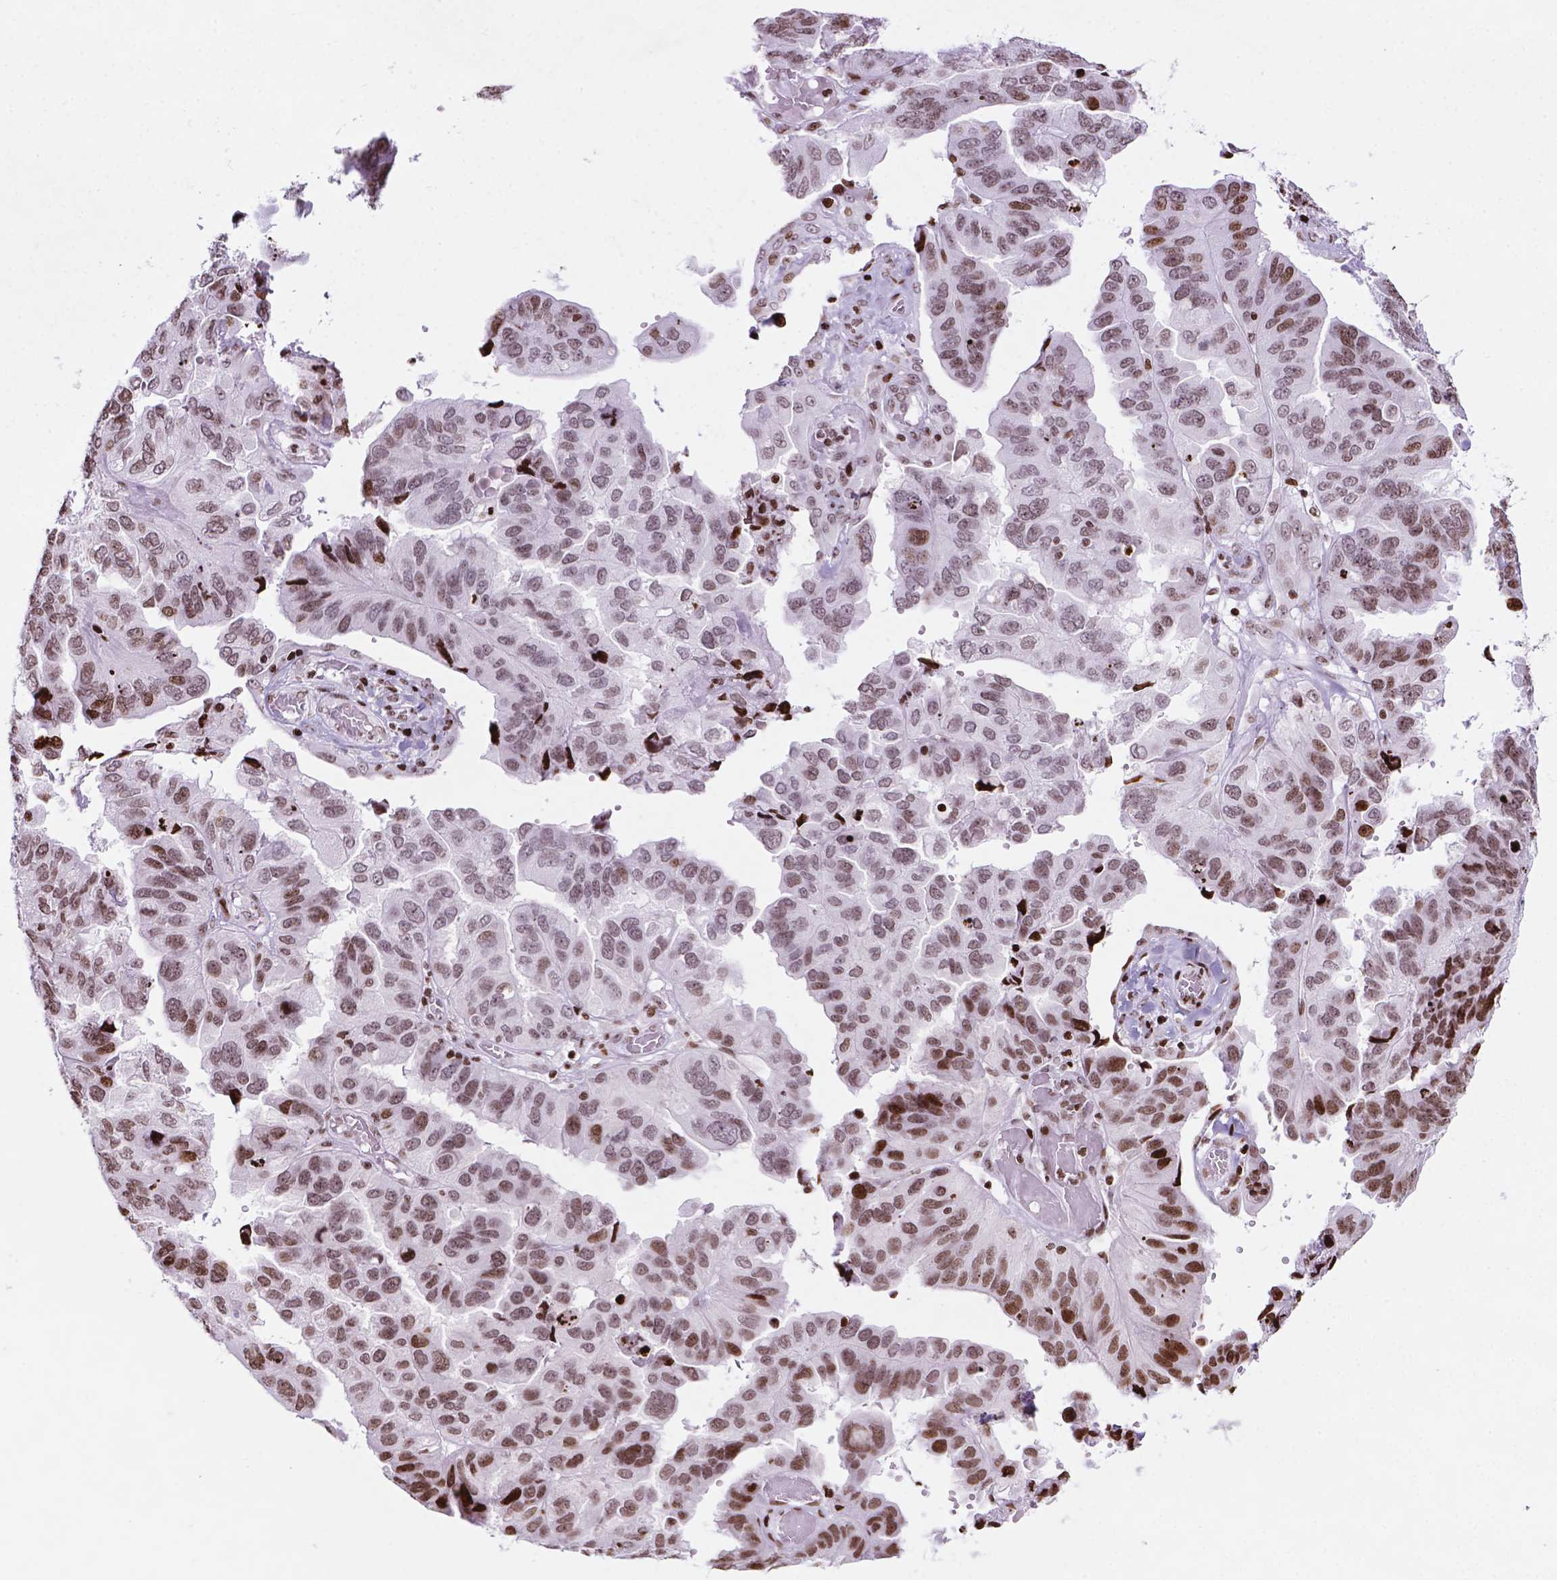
{"staining": {"intensity": "moderate", "quantity": ">75%", "location": "nuclear"}, "tissue": "ovarian cancer", "cell_type": "Tumor cells", "image_type": "cancer", "snomed": [{"axis": "morphology", "description": "Cystadenocarcinoma, serous, NOS"}, {"axis": "topography", "description": "Ovary"}], "caption": "Protein expression analysis of ovarian cancer reveals moderate nuclear staining in approximately >75% of tumor cells.", "gene": "TMEM250", "patient": {"sex": "female", "age": 79}}